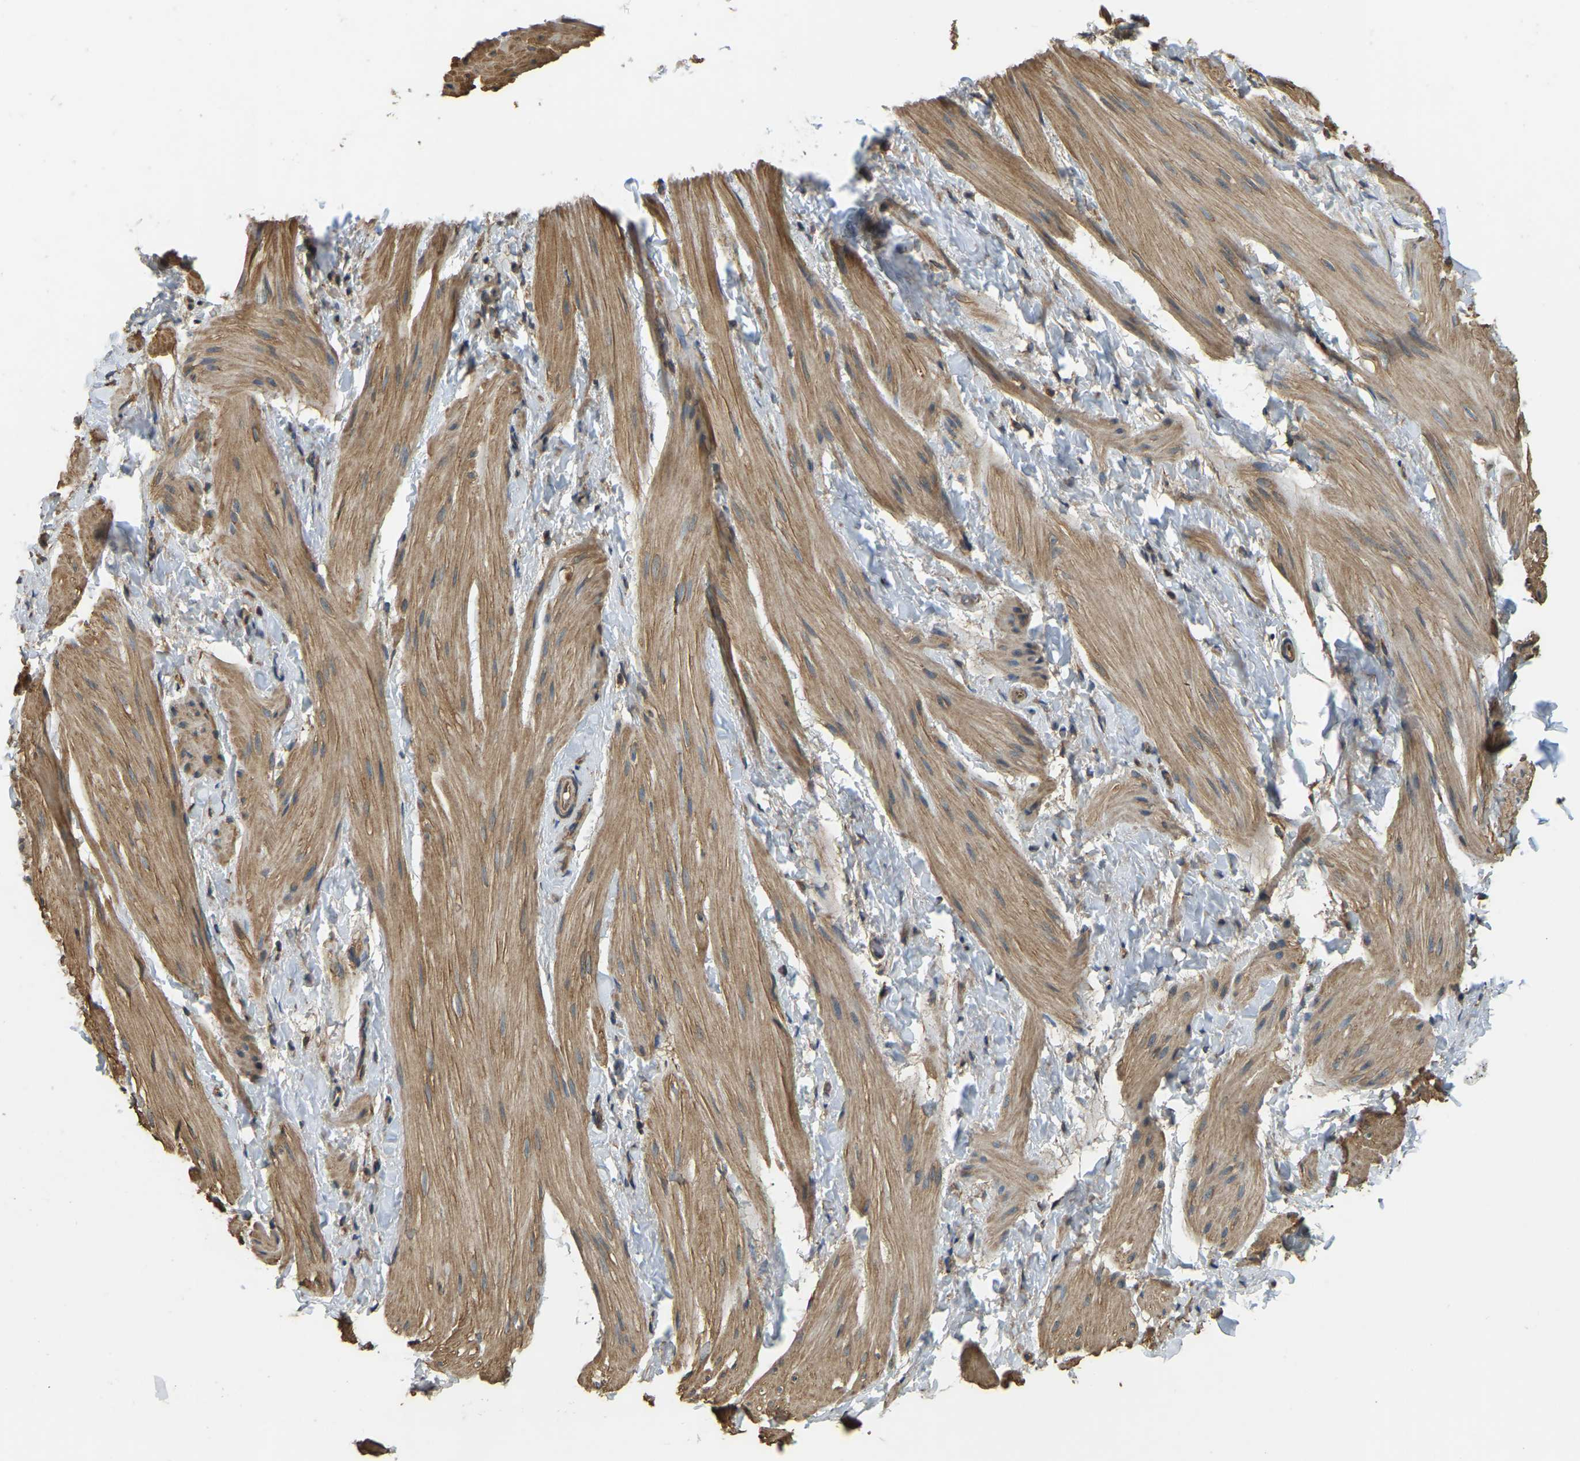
{"staining": {"intensity": "moderate", "quantity": ">75%", "location": "cytoplasmic/membranous"}, "tissue": "smooth muscle", "cell_type": "Smooth muscle cells", "image_type": "normal", "snomed": [{"axis": "morphology", "description": "Normal tissue, NOS"}, {"axis": "topography", "description": "Smooth muscle"}], "caption": "High-power microscopy captured an immunohistochemistry image of unremarkable smooth muscle, revealing moderate cytoplasmic/membranous expression in approximately >75% of smooth muscle cells. The staining was performed using DAB to visualize the protein expression in brown, while the nuclei were stained in blue with hematoxylin (Magnification: 20x).", "gene": "GNG2", "patient": {"sex": "male", "age": 16}}